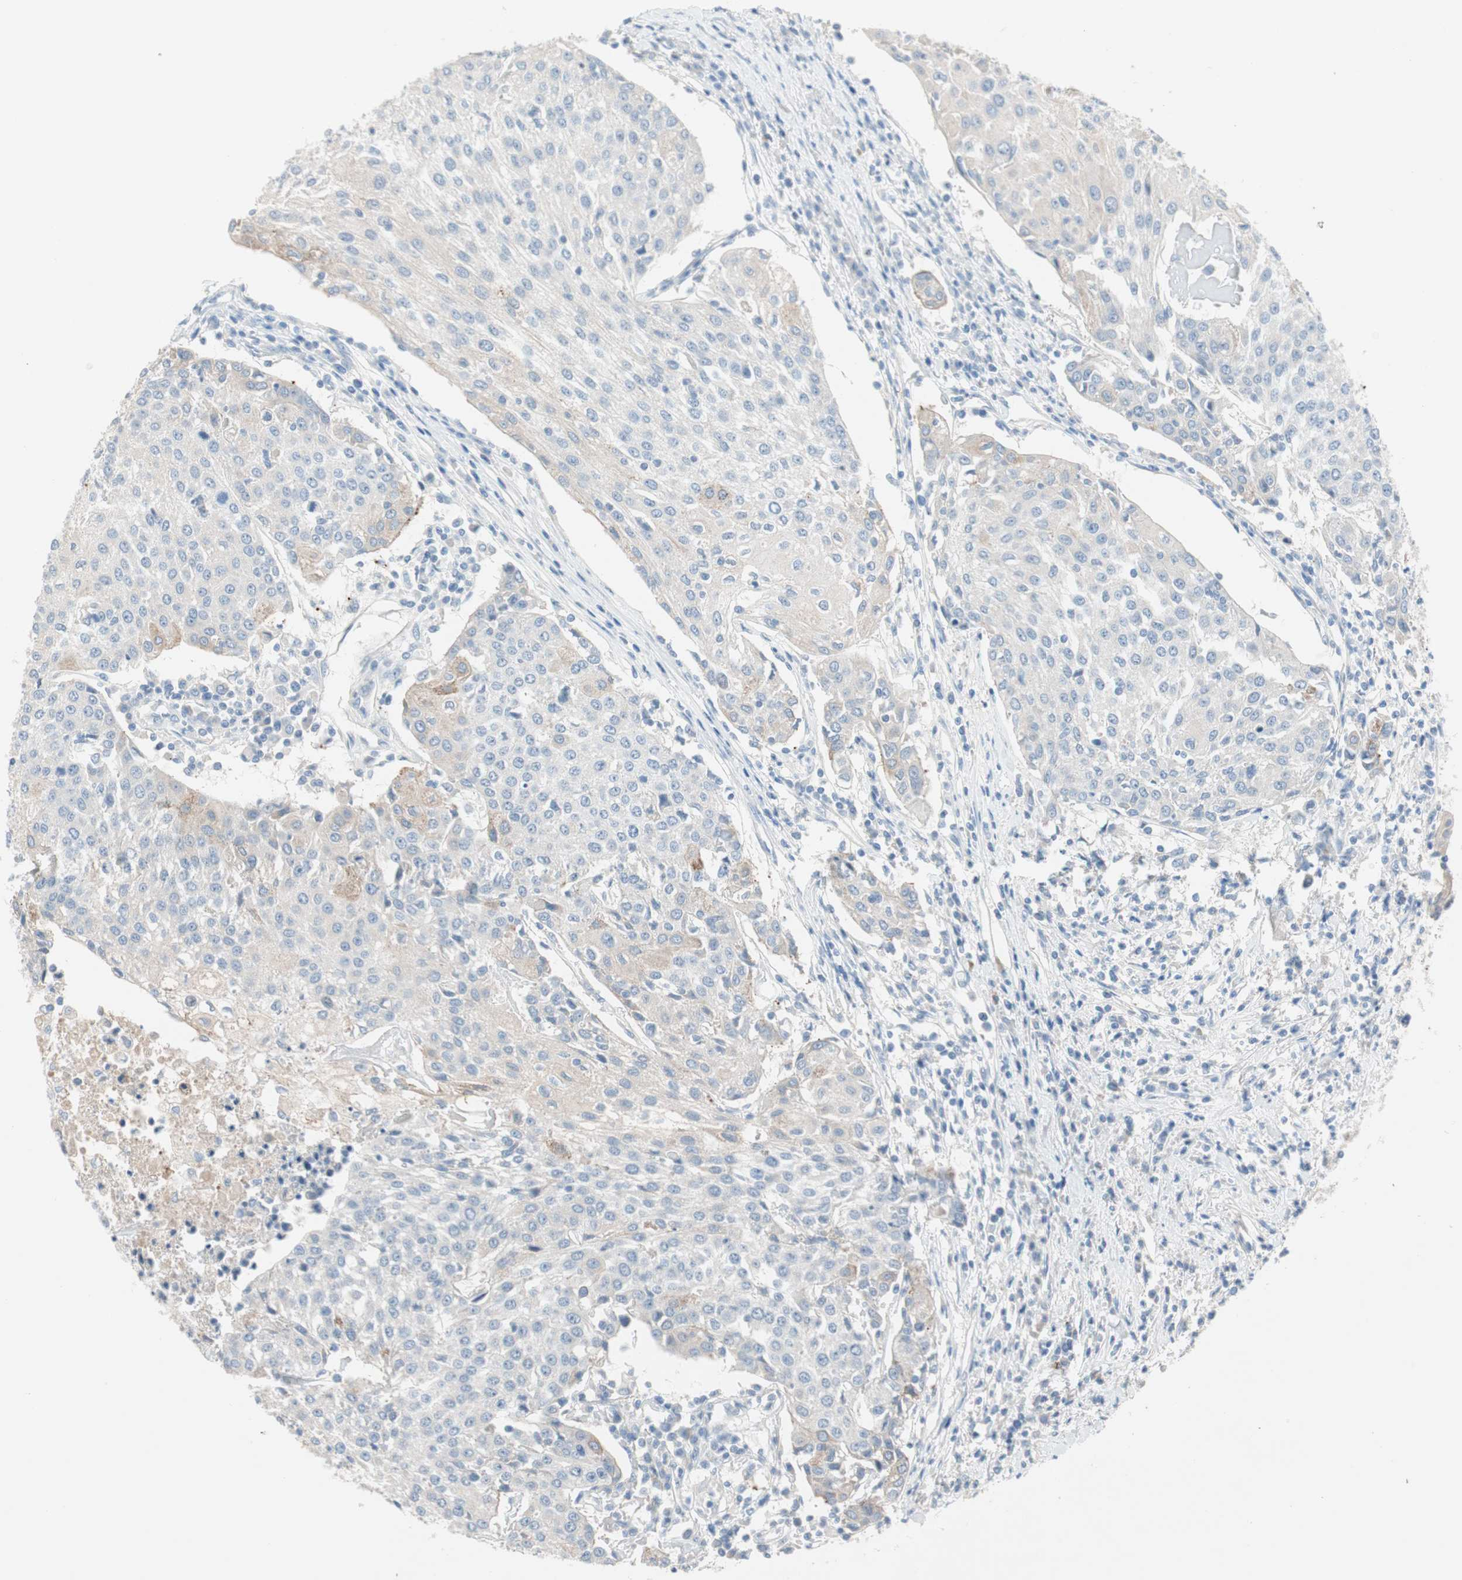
{"staining": {"intensity": "weak", "quantity": "<25%", "location": "cytoplasmic/membranous"}, "tissue": "urothelial cancer", "cell_type": "Tumor cells", "image_type": "cancer", "snomed": [{"axis": "morphology", "description": "Urothelial carcinoma, High grade"}, {"axis": "topography", "description": "Urinary bladder"}], "caption": "IHC of human urothelial cancer displays no staining in tumor cells.", "gene": "PDZK1", "patient": {"sex": "female", "age": 85}}